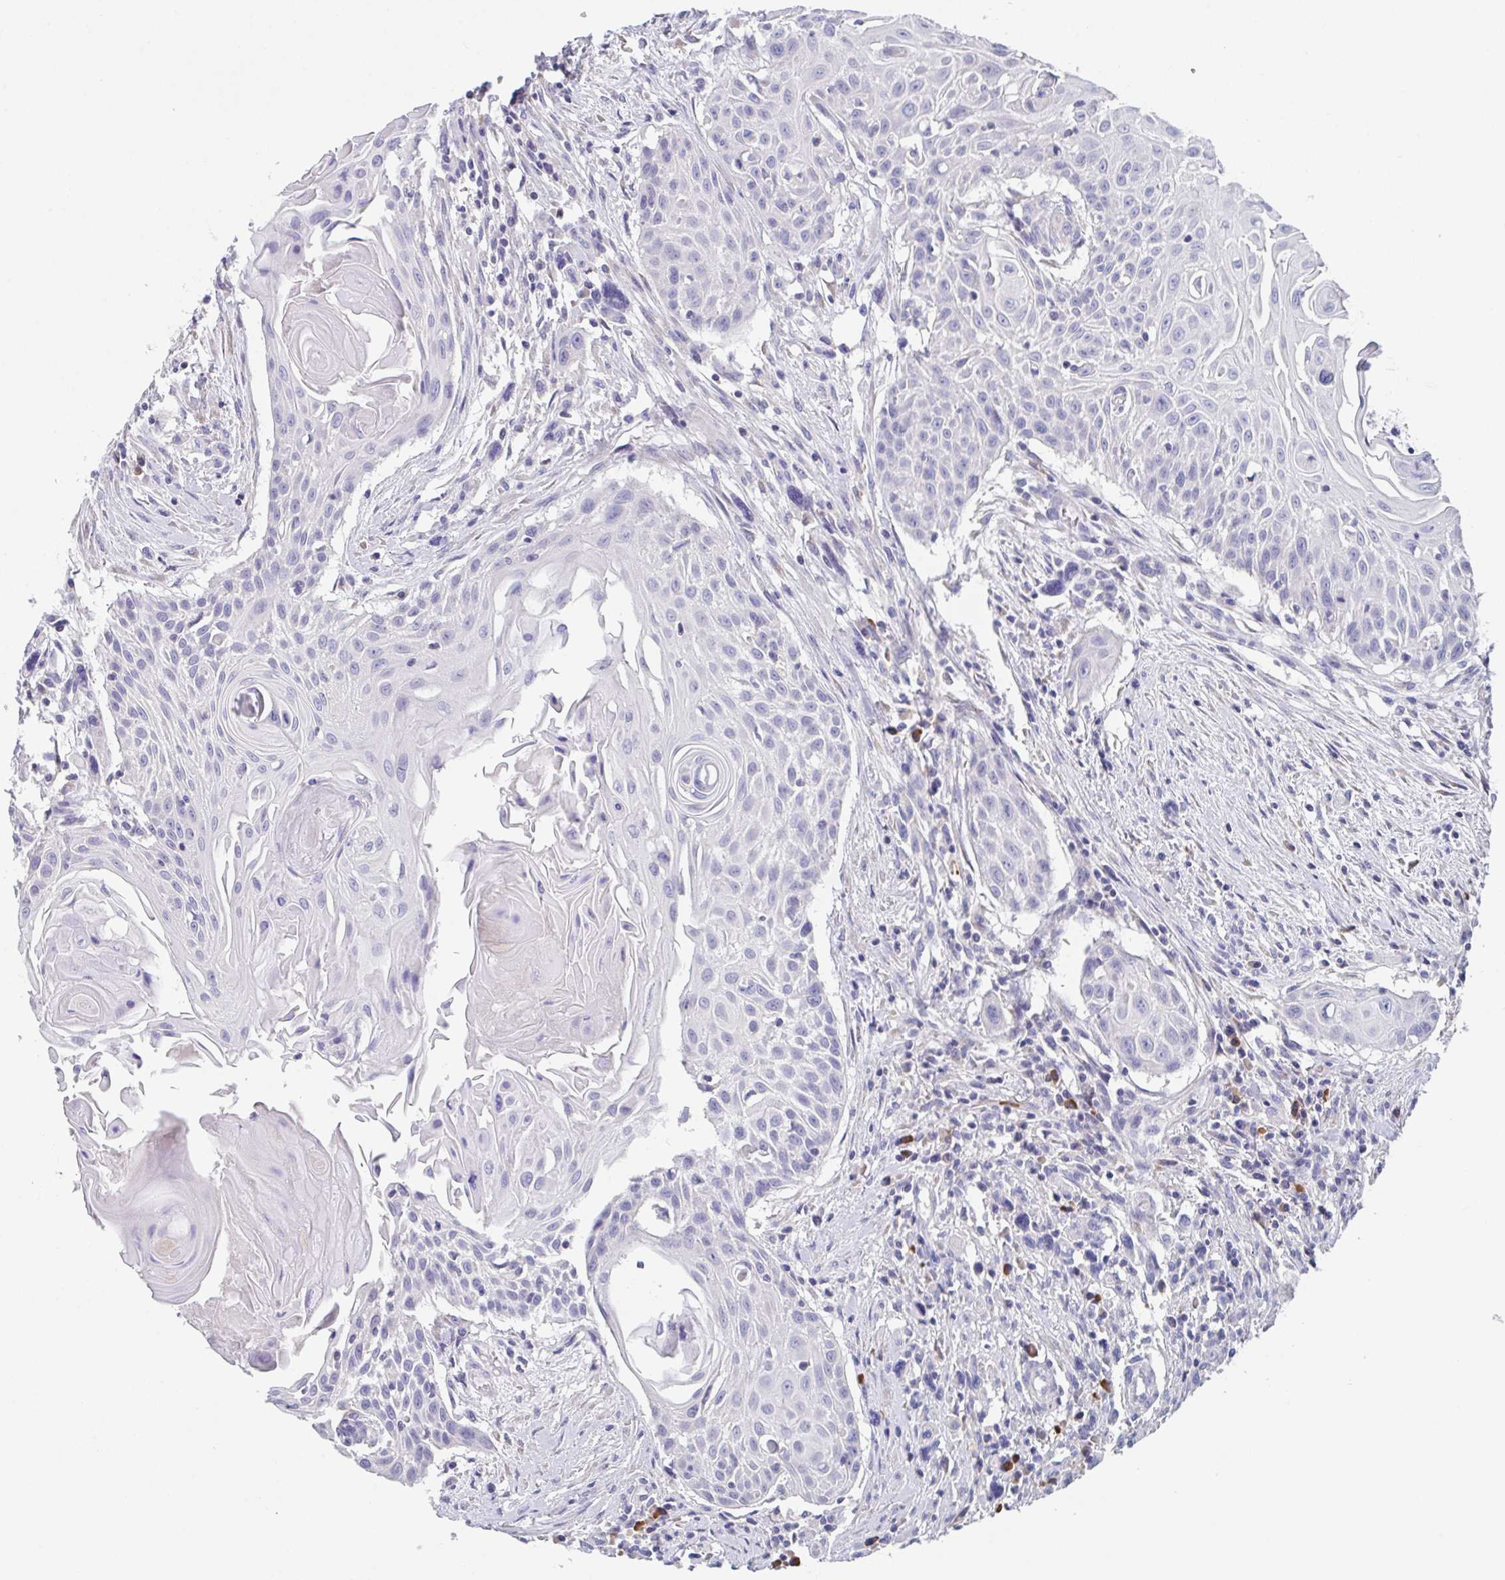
{"staining": {"intensity": "negative", "quantity": "none", "location": "none"}, "tissue": "head and neck cancer", "cell_type": "Tumor cells", "image_type": "cancer", "snomed": [{"axis": "morphology", "description": "Squamous cell carcinoma, NOS"}, {"axis": "topography", "description": "Lymph node"}, {"axis": "topography", "description": "Salivary gland"}, {"axis": "topography", "description": "Head-Neck"}], "caption": "The immunohistochemistry photomicrograph has no significant expression in tumor cells of squamous cell carcinoma (head and neck) tissue.", "gene": "LRRC58", "patient": {"sex": "female", "age": 74}}